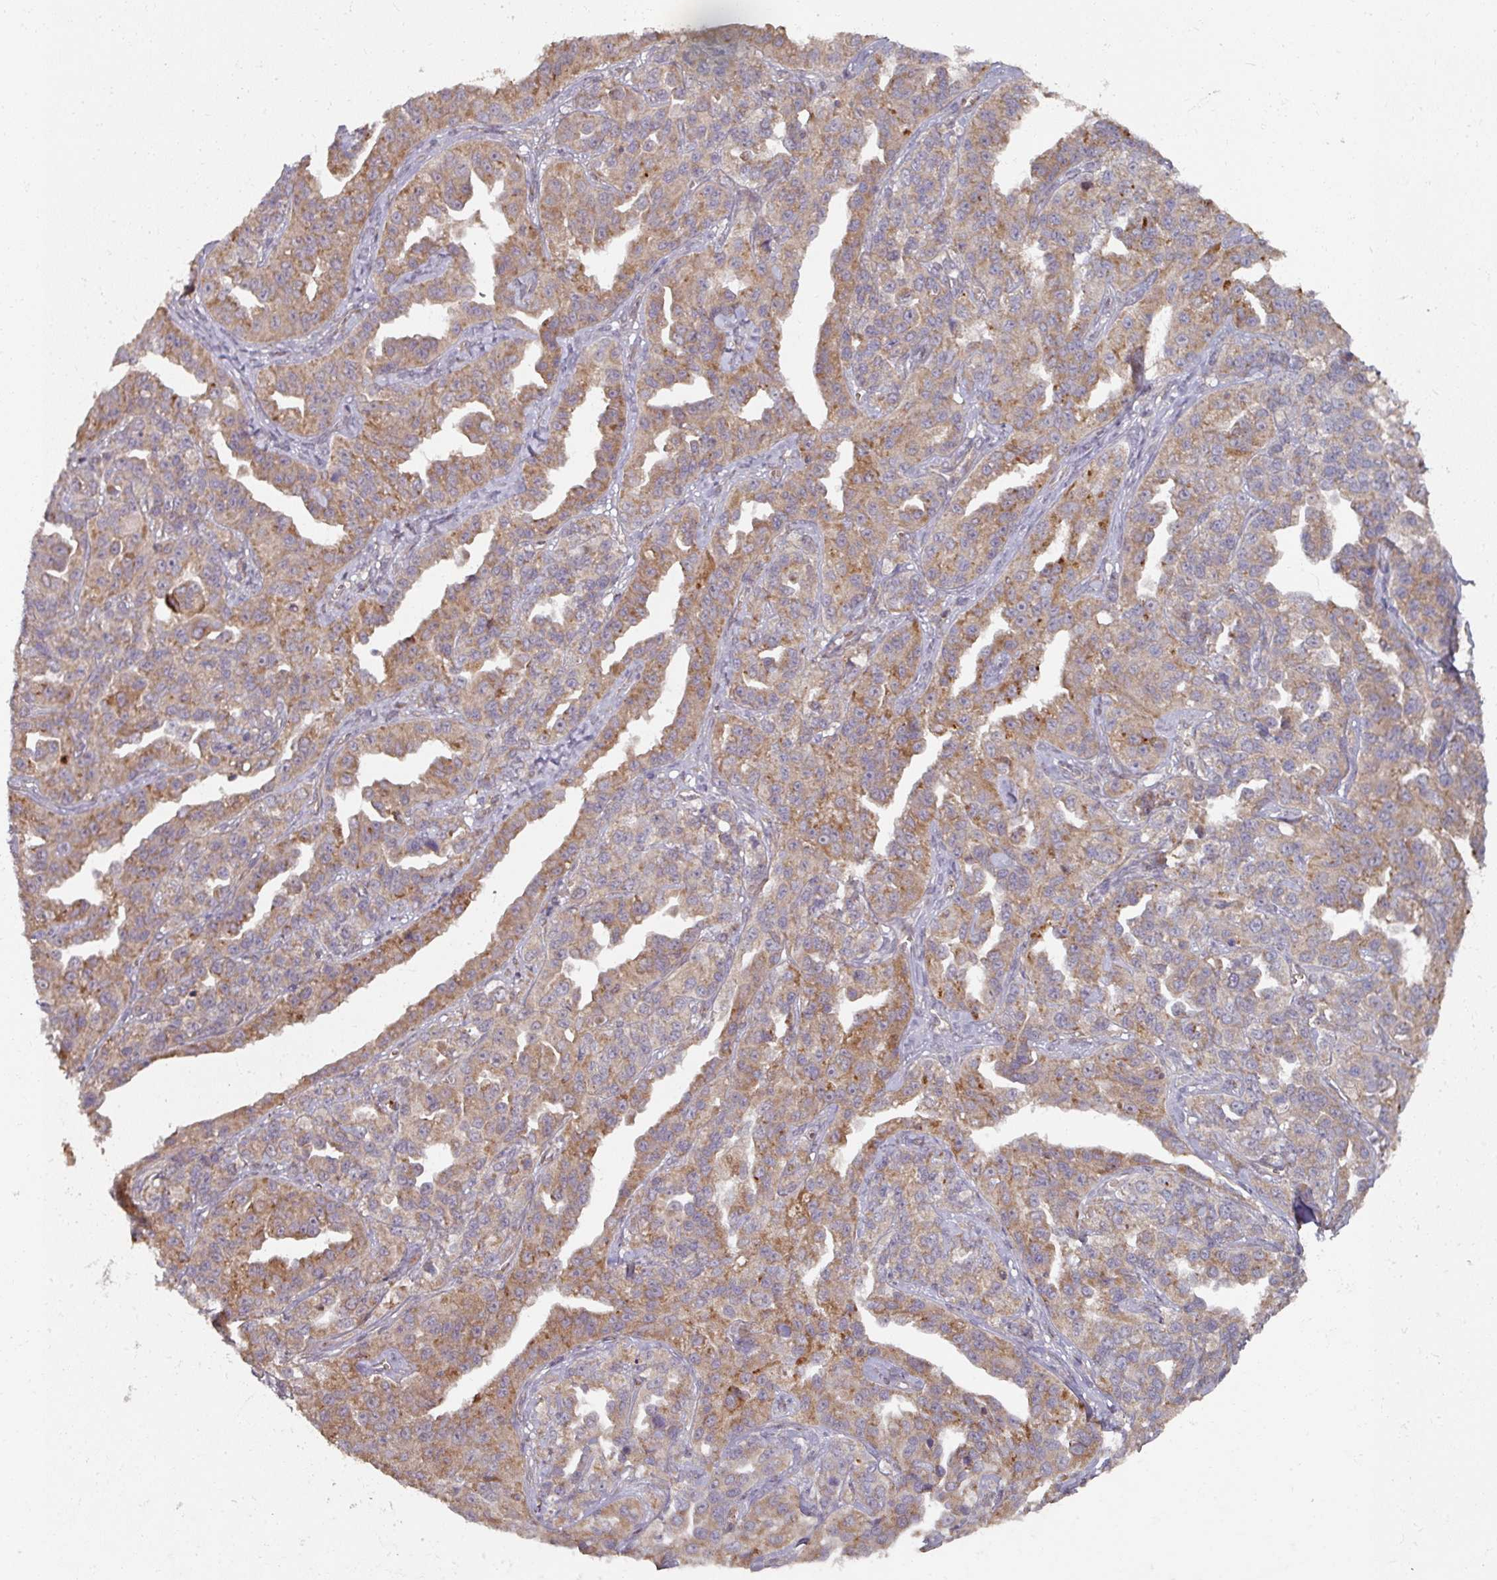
{"staining": {"intensity": "moderate", "quantity": ">75%", "location": "cytoplasmic/membranous"}, "tissue": "ovarian cancer", "cell_type": "Tumor cells", "image_type": "cancer", "snomed": [{"axis": "morphology", "description": "Cystadenocarcinoma, serous, NOS"}, {"axis": "topography", "description": "Ovary"}], "caption": "Protein analysis of ovarian cancer (serous cystadenocarcinoma) tissue exhibits moderate cytoplasmic/membranous expression in about >75% of tumor cells.", "gene": "DNAJC7", "patient": {"sex": "female", "age": 75}}